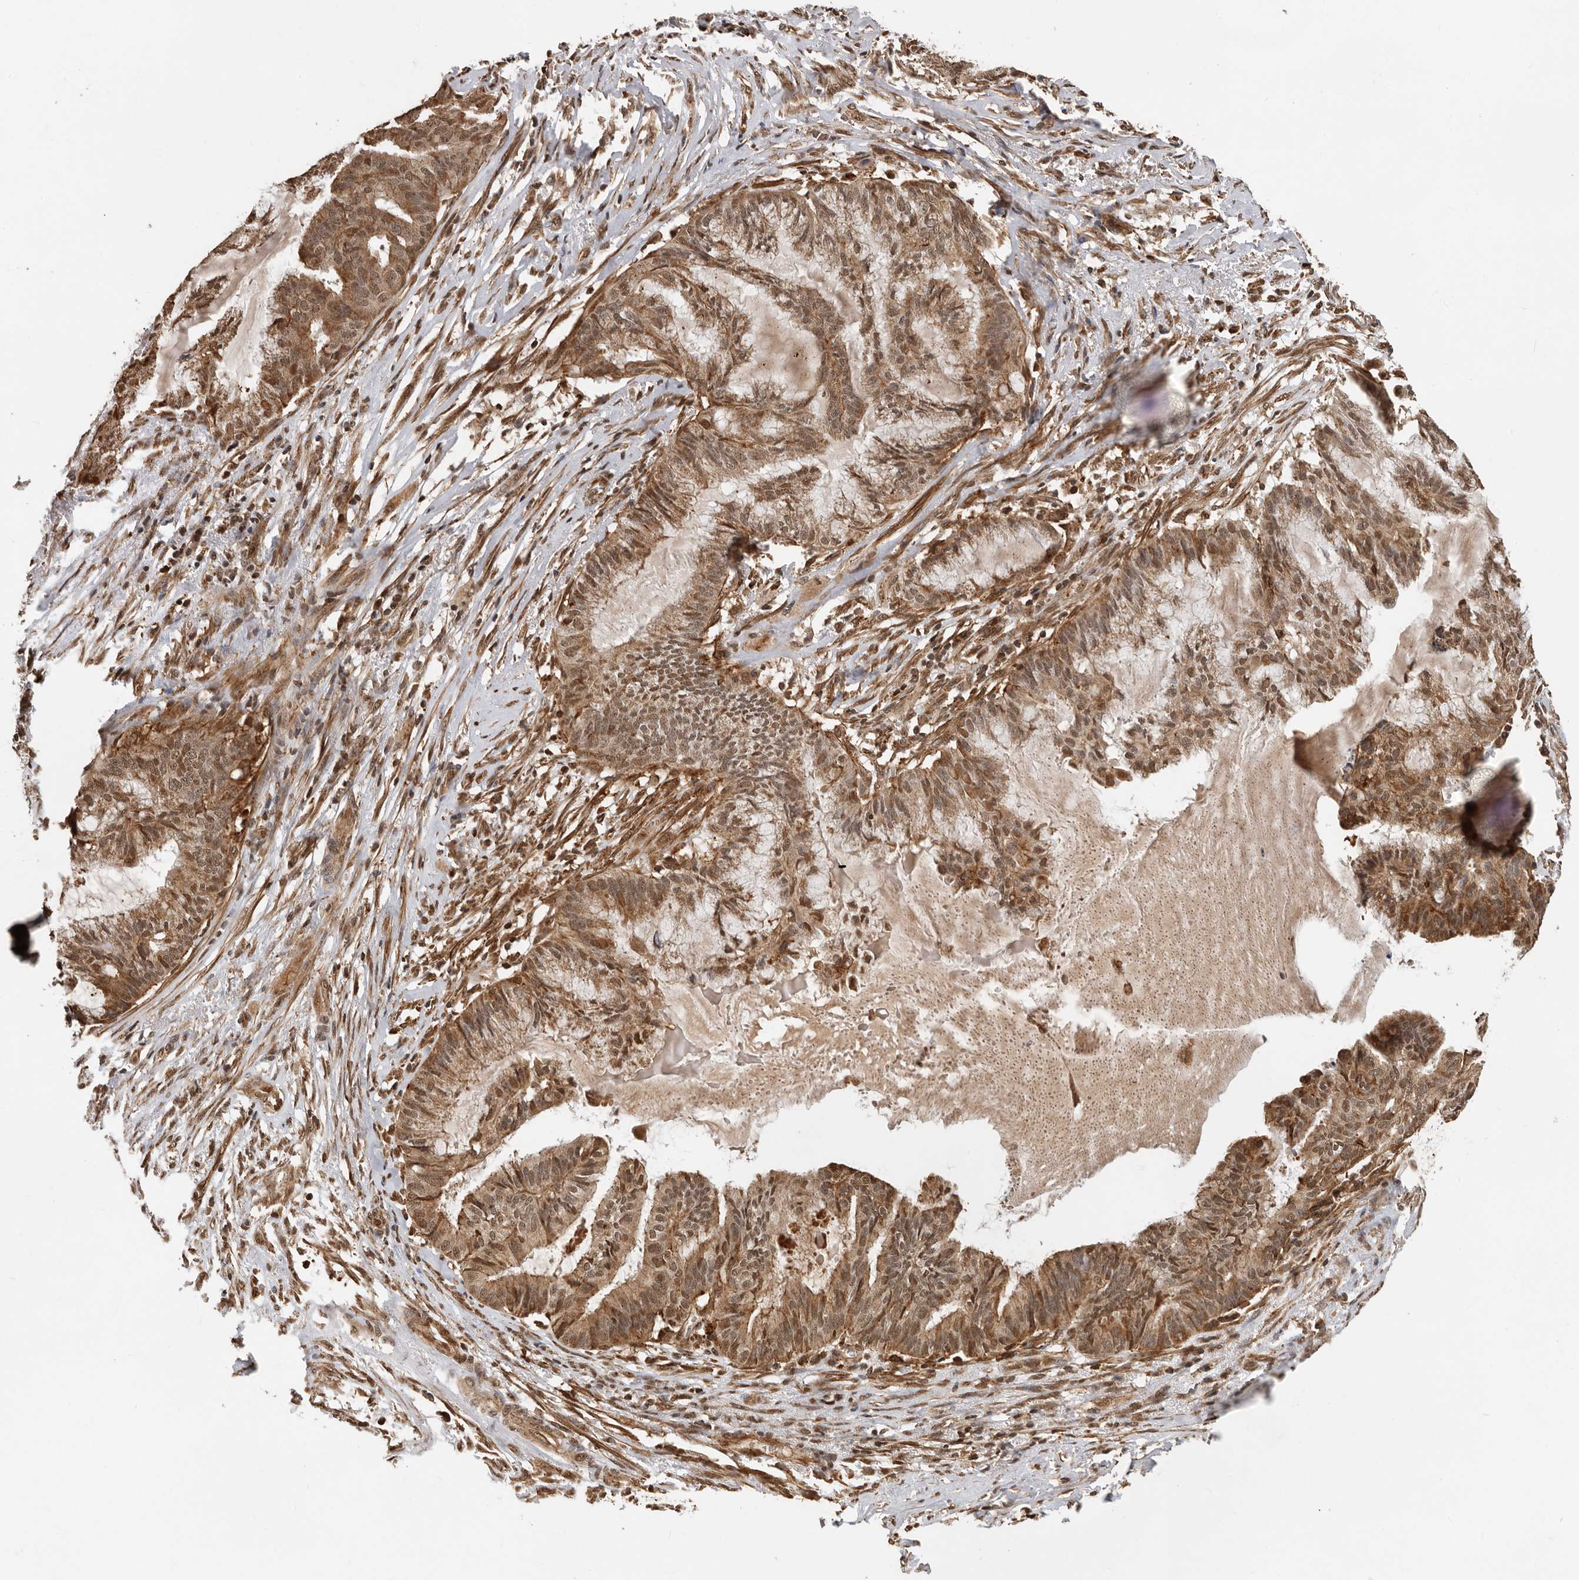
{"staining": {"intensity": "moderate", "quantity": ">75%", "location": "cytoplasmic/membranous,nuclear"}, "tissue": "endometrial cancer", "cell_type": "Tumor cells", "image_type": "cancer", "snomed": [{"axis": "morphology", "description": "Adenocarcinoma, NOS"}, {"axis": "topography", "description": "Endometrium"}], "caption": "Protein positivity by immunohistochemistry displays moderate cytoplasmic/membranous and nuclear staining in about >75% of tumor cells in endometrial cancer (adenocarcinoma).", "gene": "RNF157", "patient": {"sex": "female", "age": 86}}